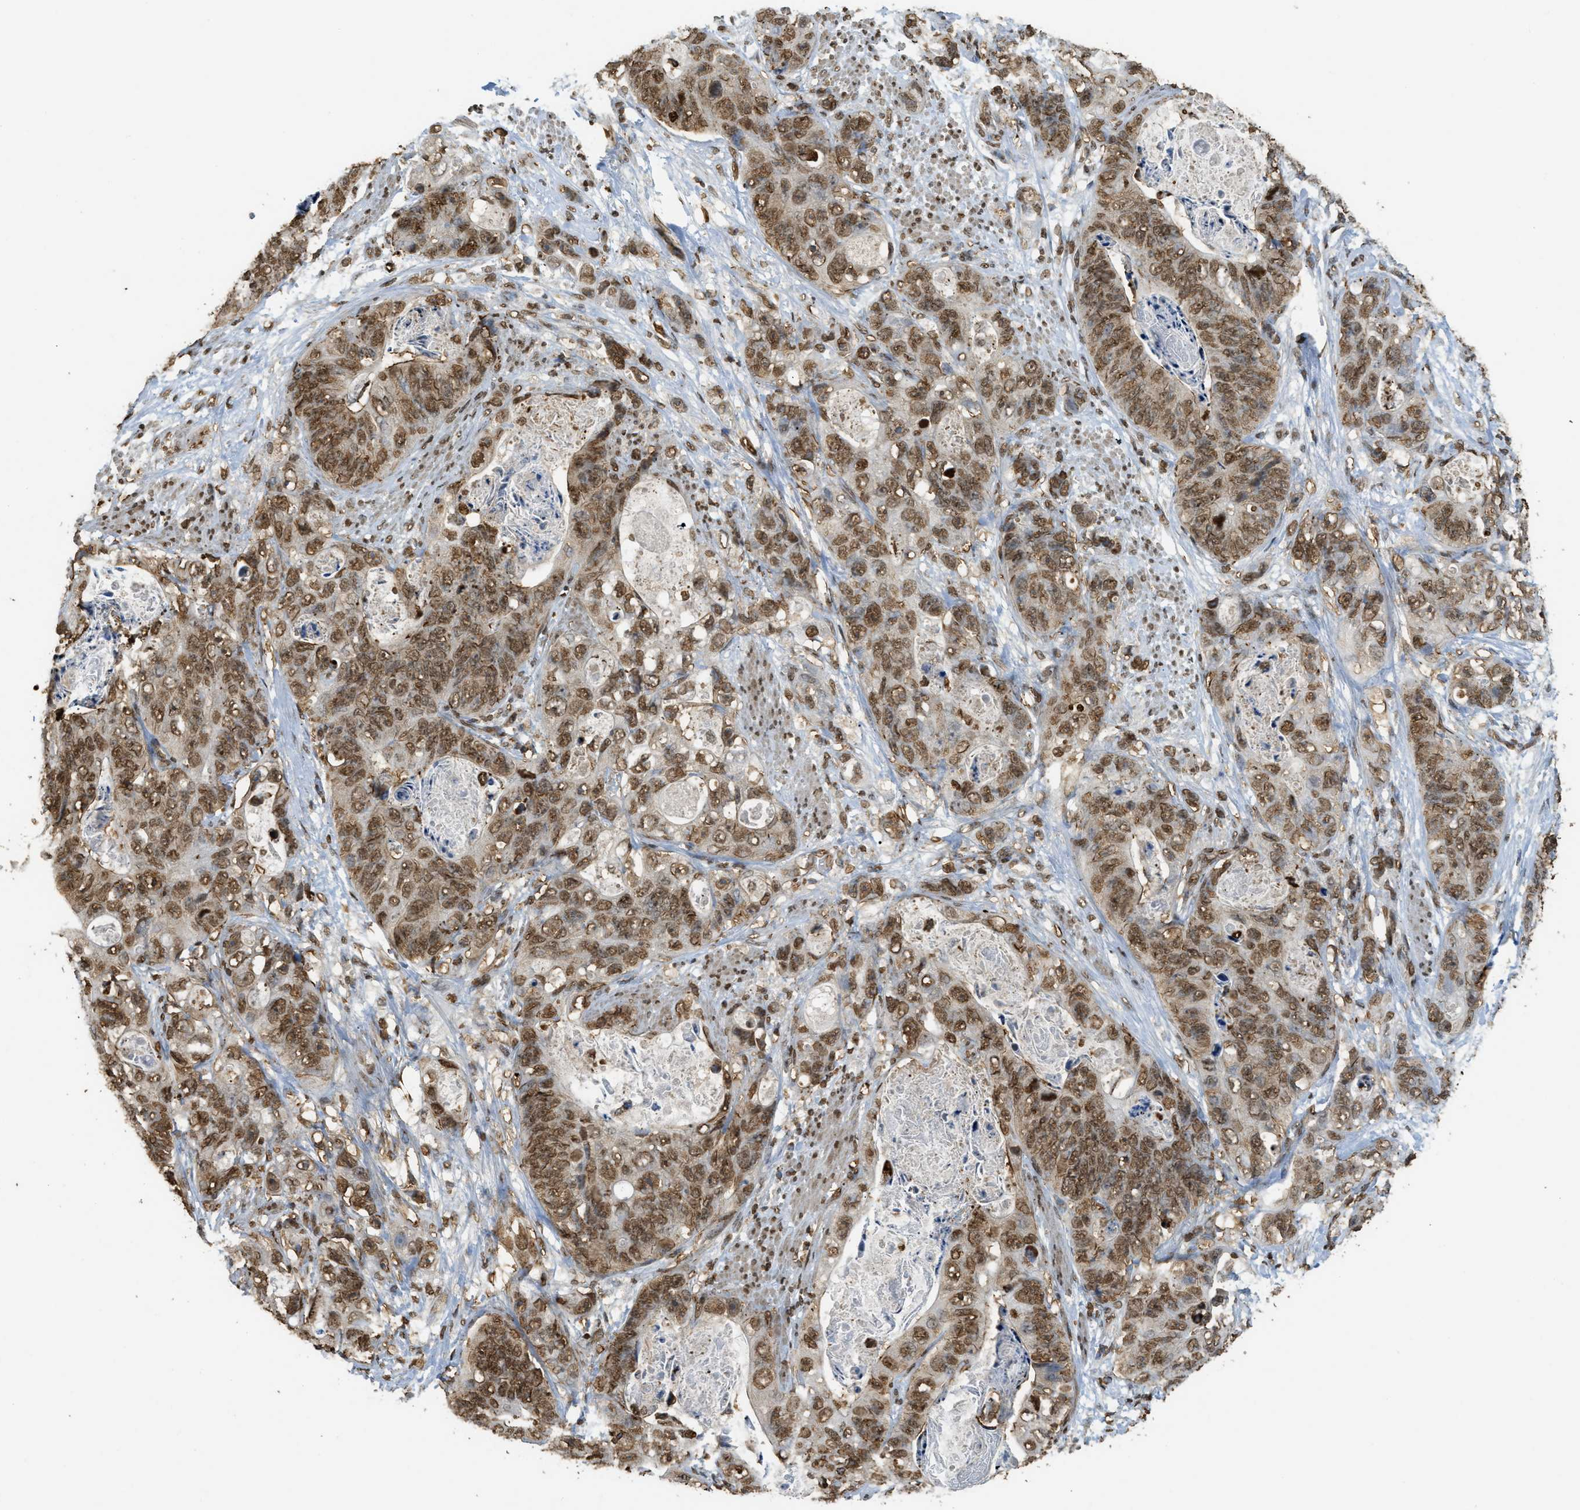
{"staining": {"intensity": "moderate", "quantity": ">75%", "location": "nuclear"}, "tissue": "stomach cancer", "cell_type": "Tumor cells", "image_type": "cancer", "snomed": [{"axis": "morphology", "description": "Adenocarcinoma, NOS"}, {"axis": "topography", "description": "Stomach"}], "caption": "Protein expression analysis of stomach cancer (adenocarcinoma) reveals moderate nuclear positivity in about >75% of tumor cells.", "gene": "NR5A2", "patient": {"sex": "female", "age": 89}}